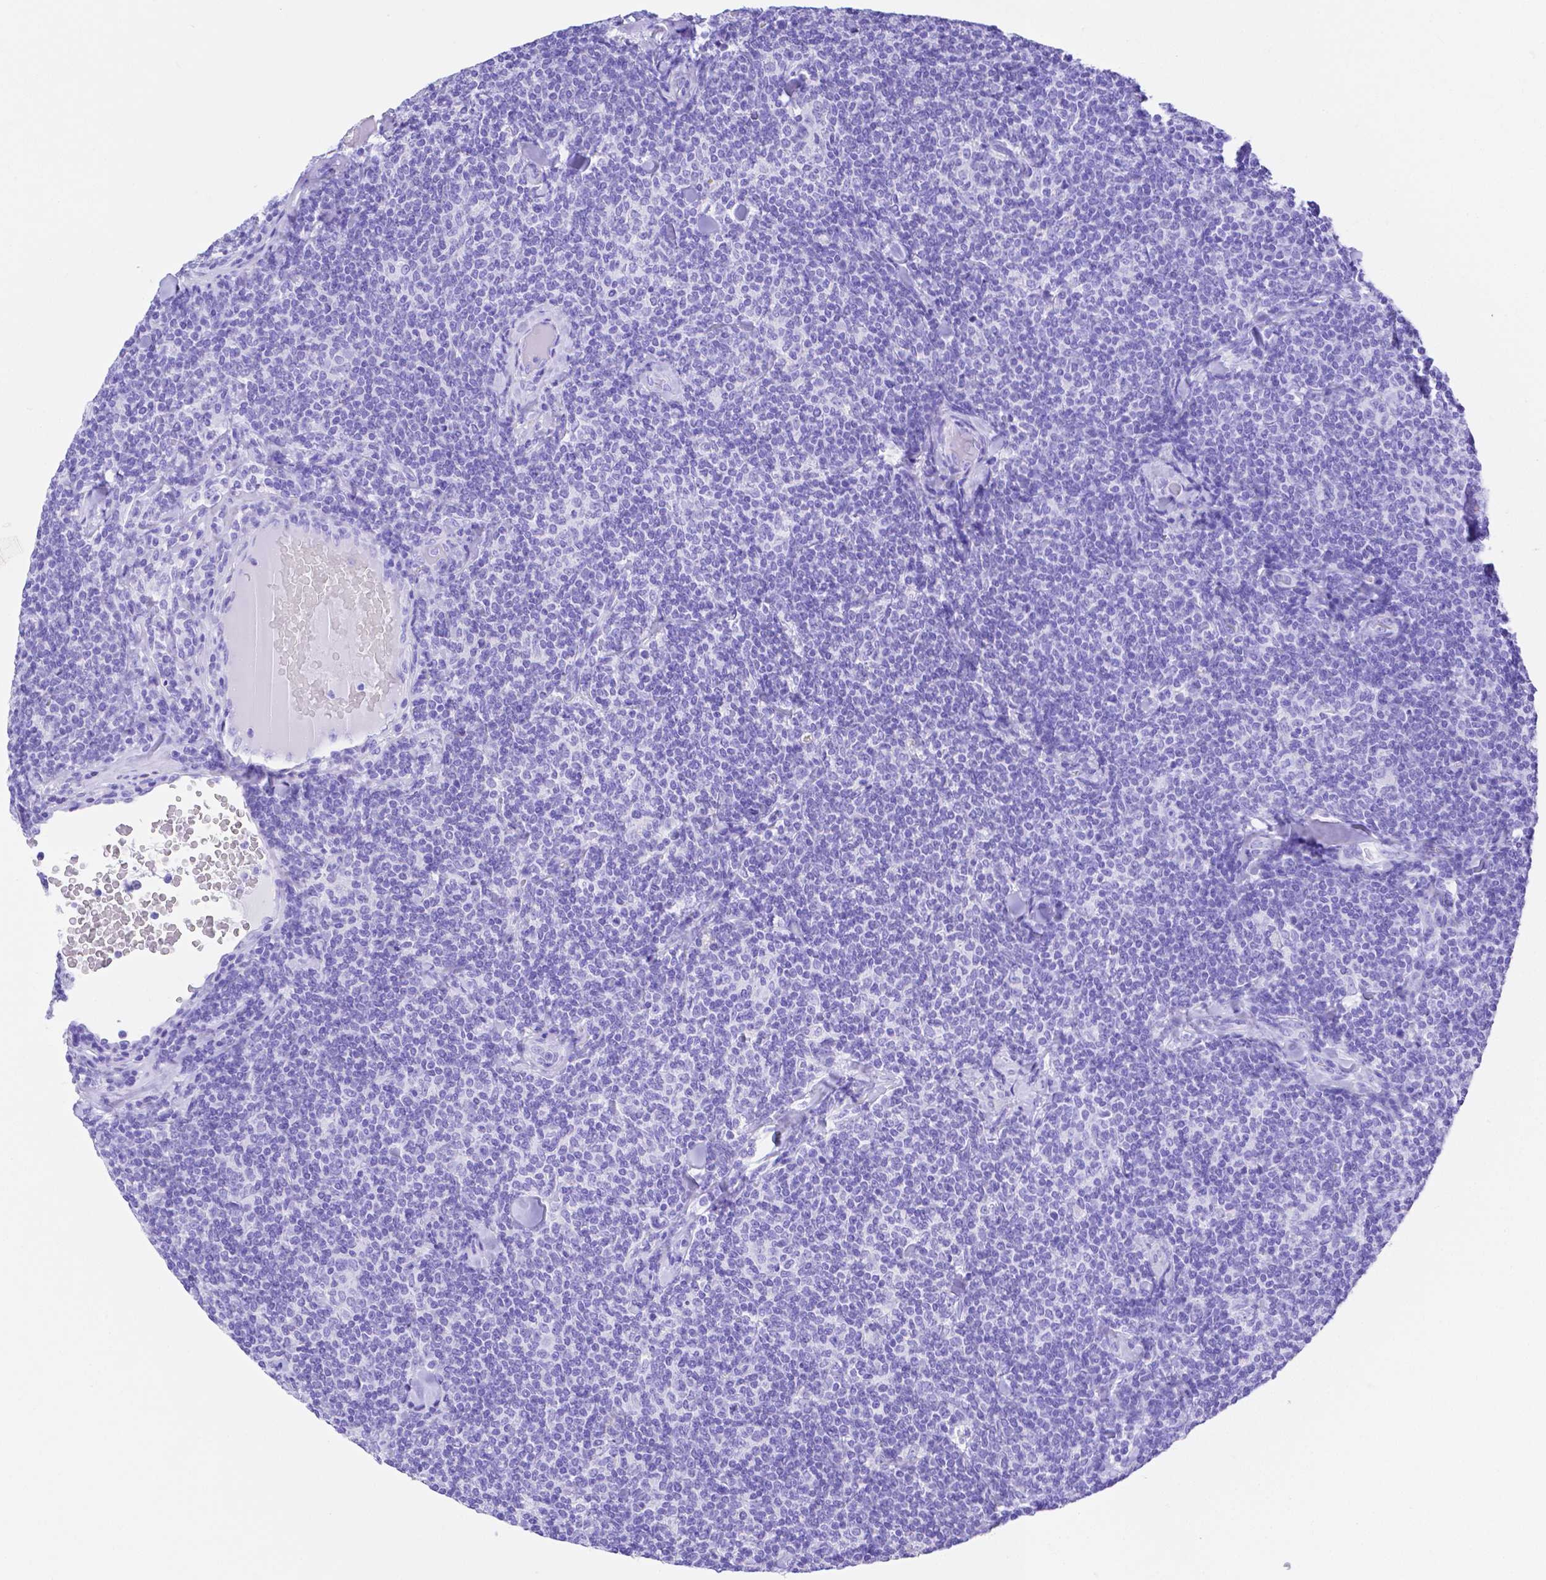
{"staining": {"intensity": "negative", "quantity": "none", "location": "none"}, "tissue": "lymphoma", "cell_type": "Tumor cells", "image_type": "cancer", "snomed": [{"axis": "morphology", "description": "Malignant lymphoma, non-Hodgkin's type, Low grade"}, {"axis": "topography", "description": "Lymph node"}], "caption": "Protein analysis of low-grade malignant lymphoma, non-Hodgkin's type reveals no significant positivity in tumor cells. The staining was performed using DAB to visualize the protein expression in brown, while the nuclei were stained in blue with hematoxylin (Magnification: 20x).", "gene": "SMR3A", "patient": {"sex": "female", "age": 56}}